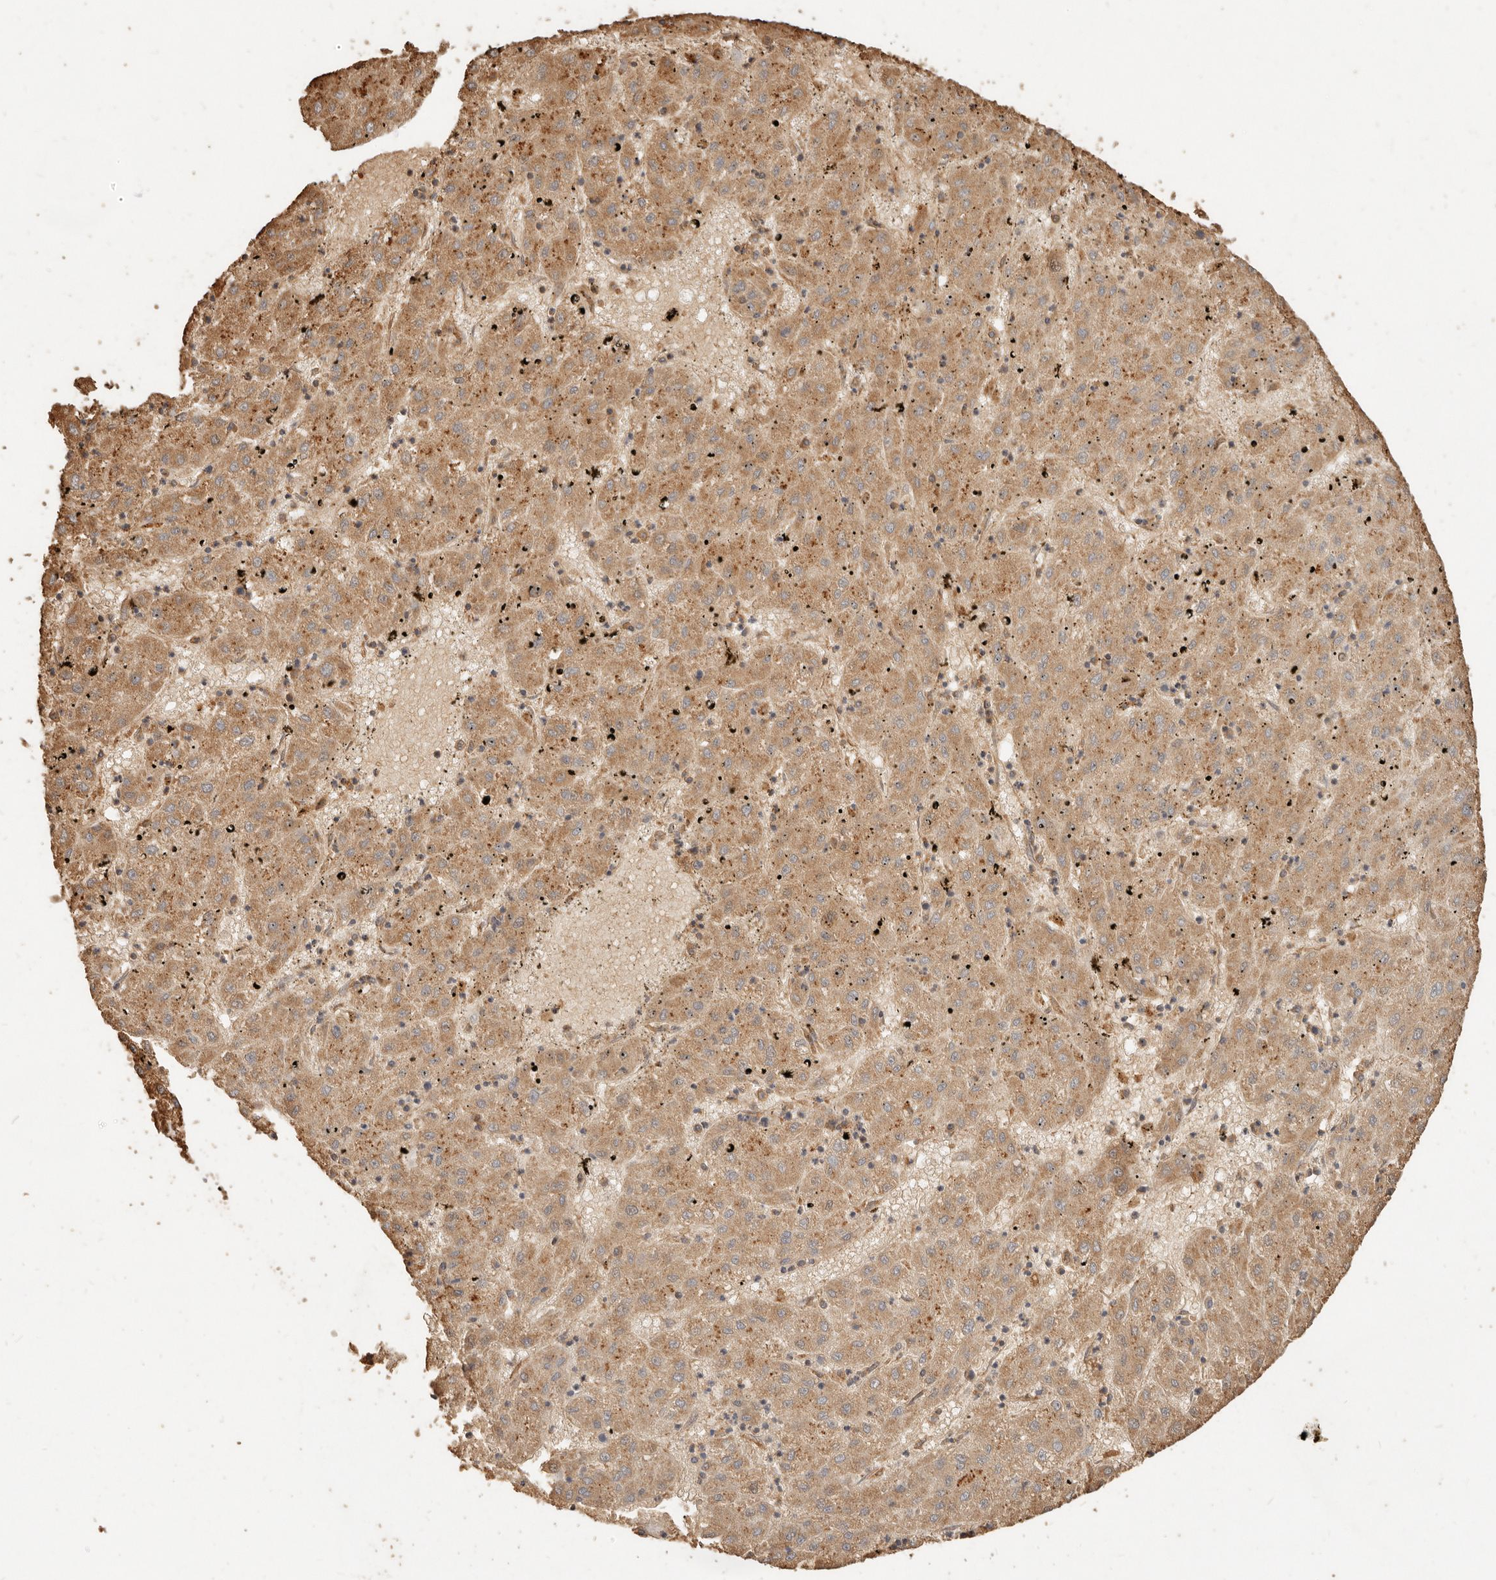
{"staining": {"intensity": "moderate", "quantity": ">75%", "location": "cytoplasmic/membranous"}, "tissue": "liver cancer", "cell_type": "Tumor cells", "image_type": "cancer", "snomed": [{"axis": "morphology", "description": "Carcinoma, Hepatocellular, NOS"}, {"axis": "topography", "description": "Liver"}], "caption": "Hepatocellular carcinoma (liver) stained with immunohistochemistry exhibits moderate cytoplasmic/membranous positivity in approximately >75% of tumor cells. (brown staining indicates protein expression, while blue staining denotes nuclei).", "gene": "FAM180B", "patient": {"sex": "male", "age": 72}}